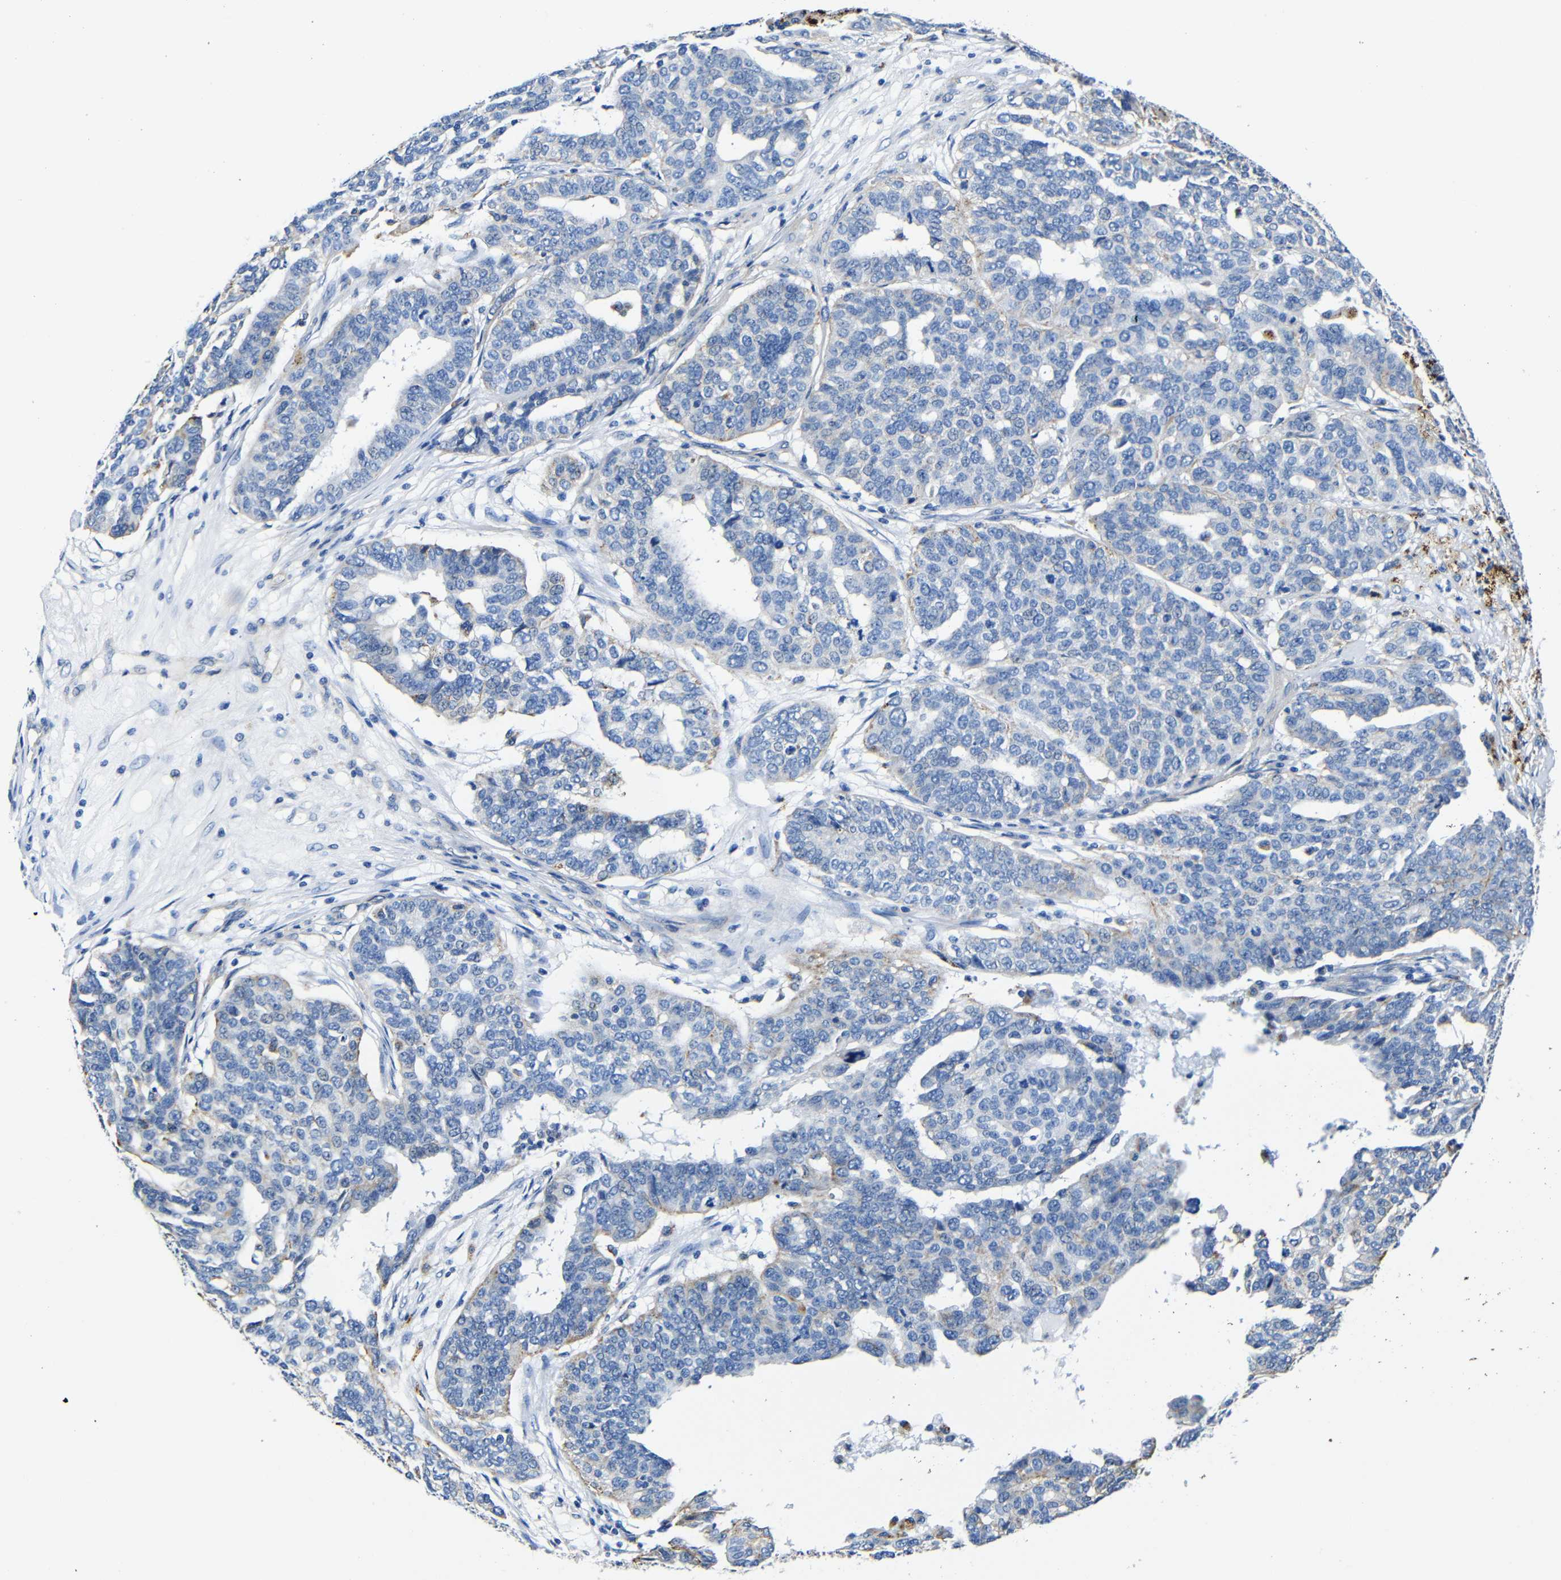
{"staining": {"intensity": "weak", "quantity": "<25%", "location": "cytoplasmic/membranous"}, "tissue": "ovarian cancer", "cell_type": "Tumor cells", "image_type": "cancer", "snomed": [{"axis": "morphology", "description": "Cystadenocarcinoma, serous, NOS"}, {"axis": "topography", "description": "Ovary"}], "caption": "A high-resolution image shows immunohistochemistry staining of ovarian cancer (serous cystadenocarcinoma), which shows no significant positivity in tumor cells. (DAB immunohistochemistry (IHC) with hematoxylin counter stain).", "gene": "GIMAP2", "patient": {"sex": "female", "age": 59}}